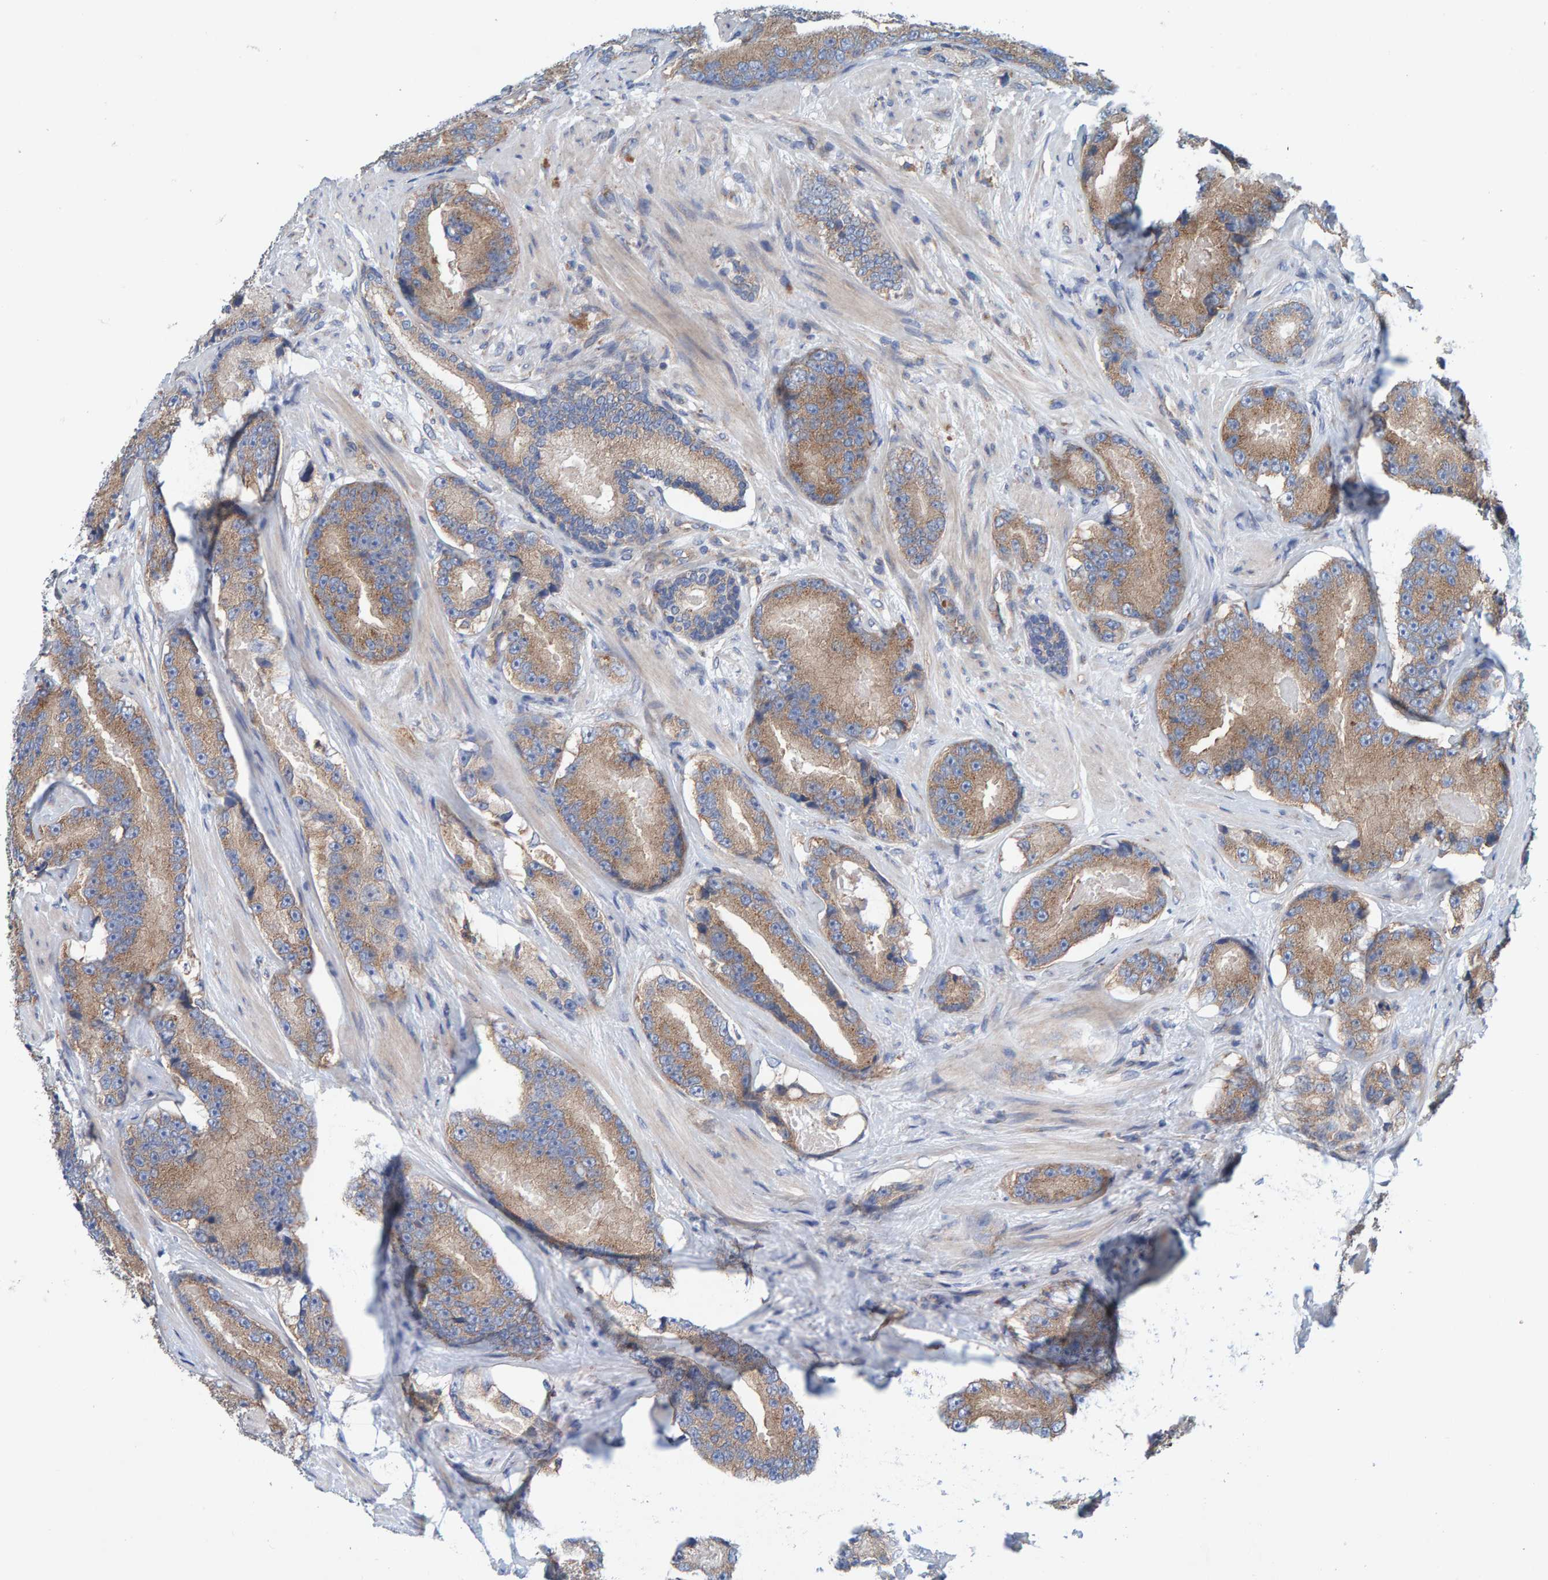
{"staining": {"intensity": "moderate", "quantity": ">75%", "location": "cytoplasmic/membranous"}, "tissue": "prostate cancer", "cell_type": "Tumor cells", "image_type": "cancer", "snomed": [{"axis": "morphology", "description": "Adenocarcinoma, High grade"}, {"axis": "topography", "description": "Prostate"}], "caption": "High-grade adenocarcinoma (prostate) tissue exhibits moderate cytoplasmic/membranous staining in about >75% of tumor cells, visualized by immunohistochemistry.", "gene": "MKLN1", "patient": {"sex": "male", "age": 55}}